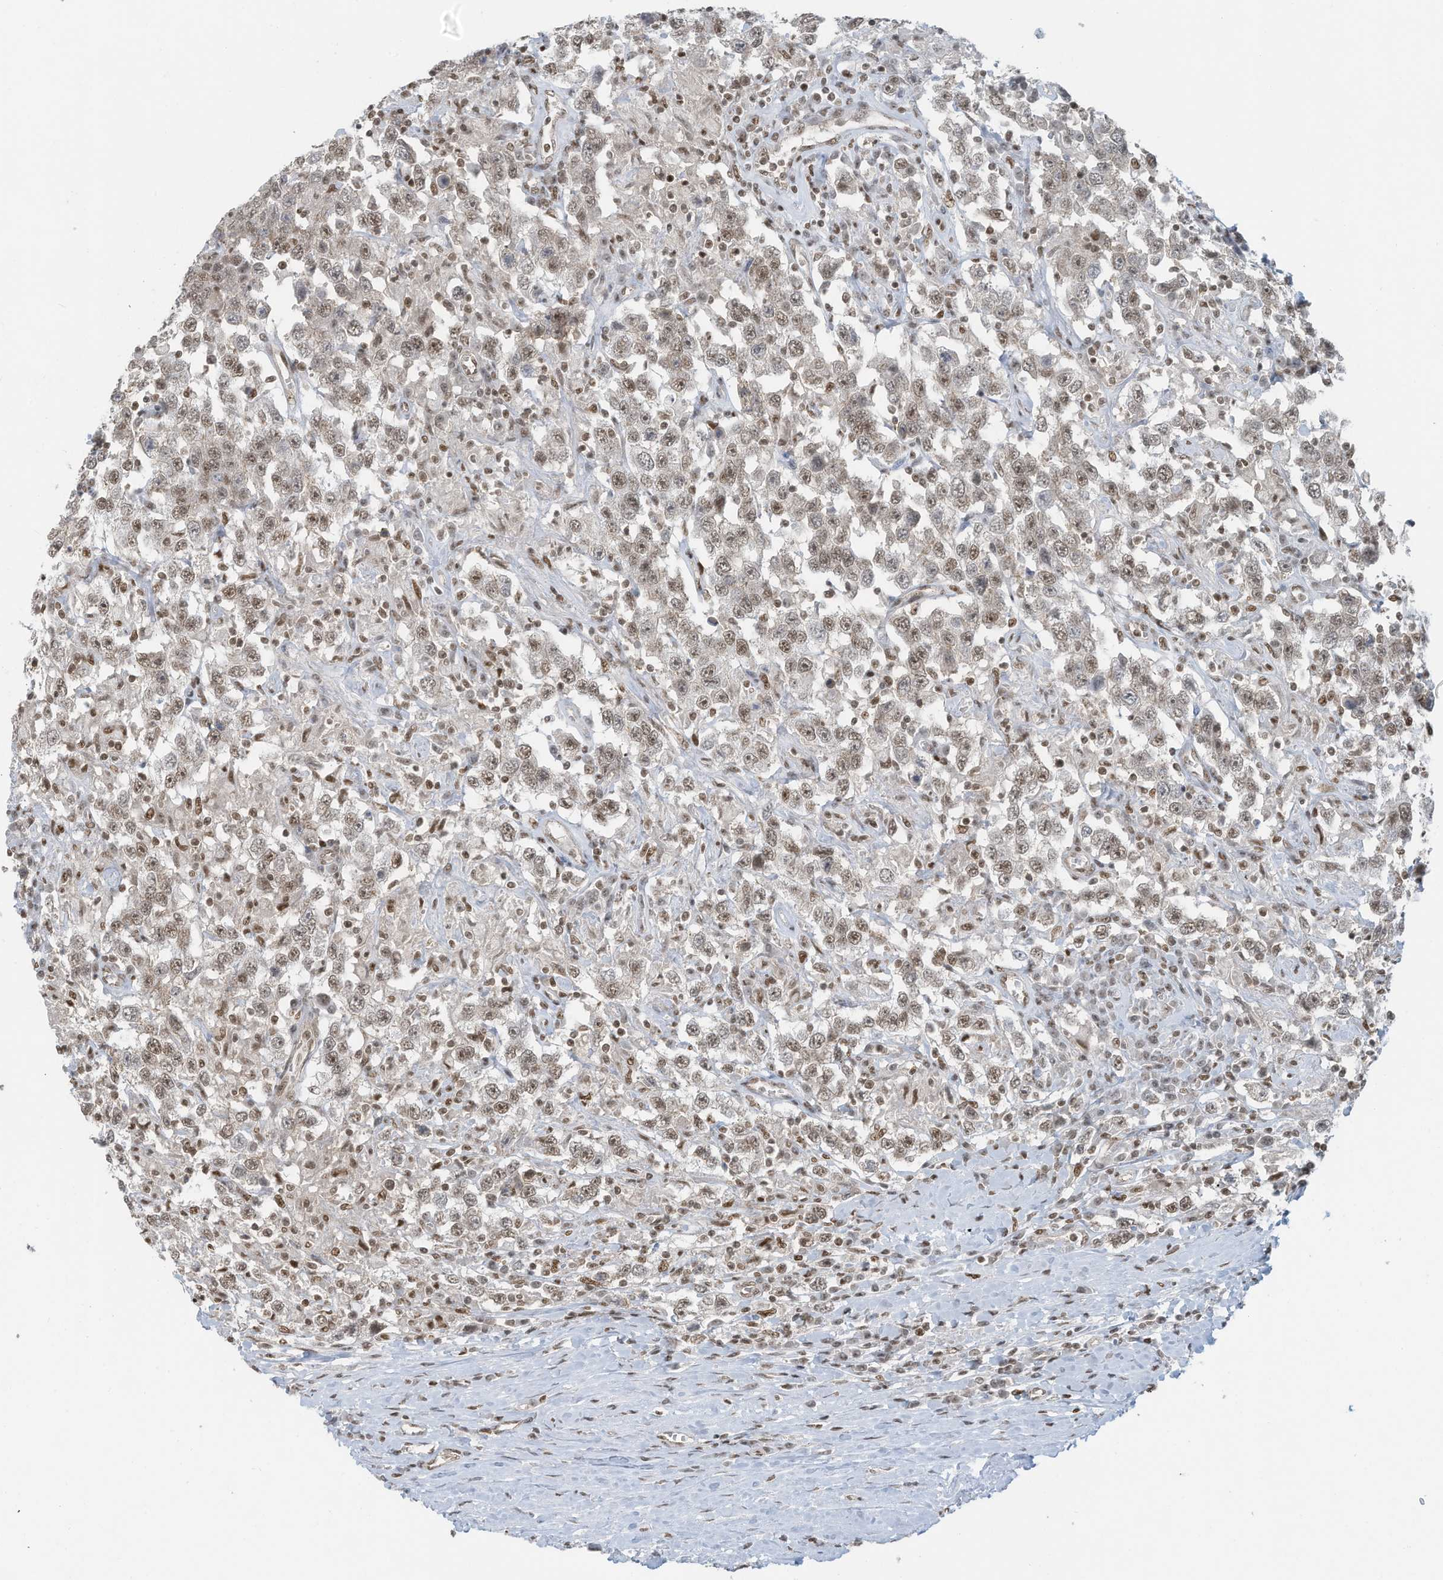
{"staining": {"intensity": "moderate", "quantity": ">75%", "location": "nuclear"}, "tissue": "testis cancer", "cell_type": "Tumor cells", "image_type": "cancer", "snomed": [{"axis": "morphology", "description": "Seminoma, NOS"}, {"axis": "topography", "description": "Testis"}], "caption": "Immunohistochemistry (IHC) staining of testis seminoma, which displays medium levels of moderate nuclear staining in approximately >75% of tumor cells indicating moderate nuclear protein positivity. The staining was performed using DAB (brown) for protein detection and nuclei were counterstained in hematoxylin (blue).", "gene": "DBR1", "patient": {"sex": "male", "age": 41}}